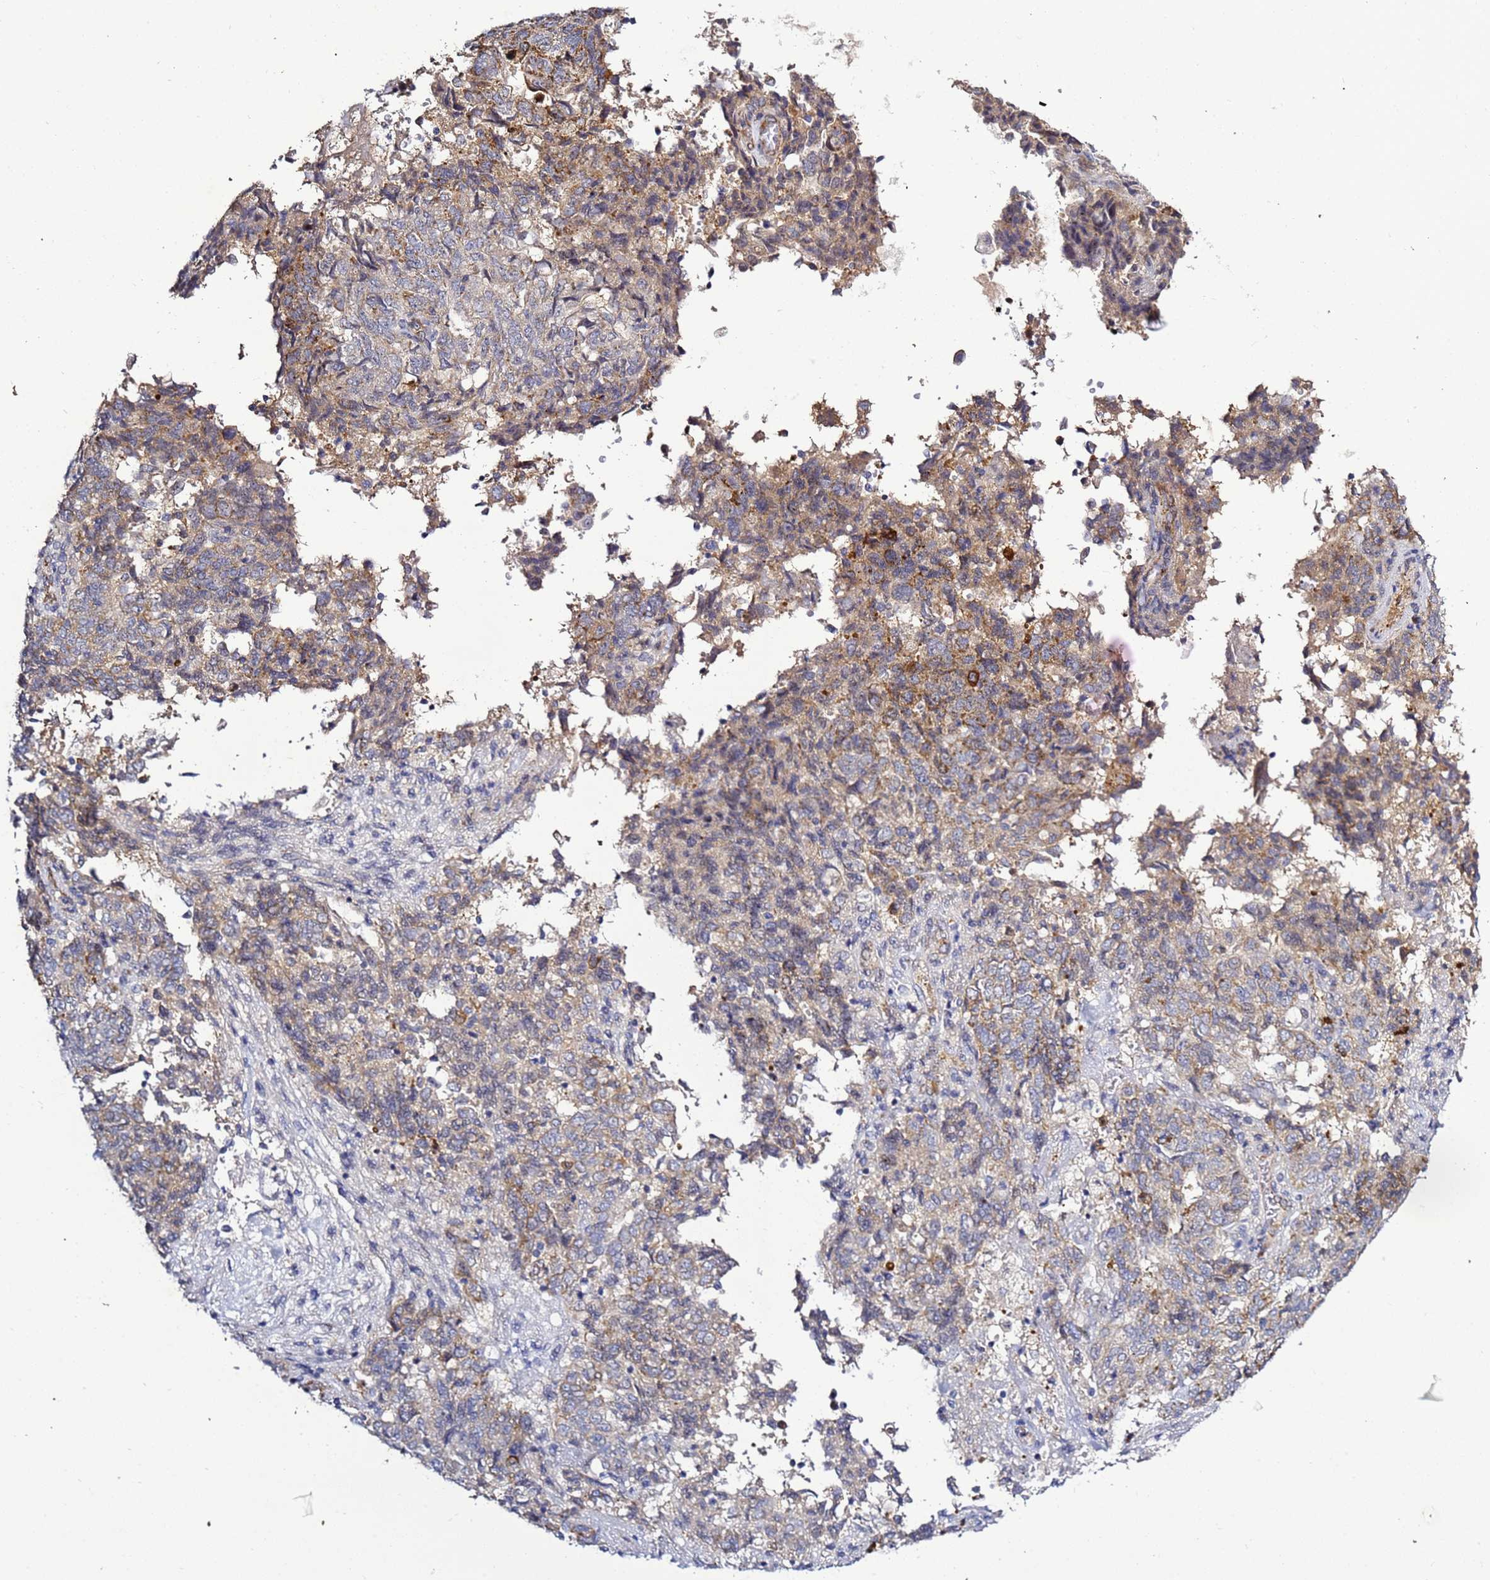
{"staining": {"intensity": "moderate", "quantity": "<25%", "location": "cytoplasmic/membranous"}, "tissue": "endometrial cancer", "cell_type": "Tumor cells", "image_type": "cancer", "snomed": [{"axis": "morphology", "description": "Adenocarcinoma, NOS"}, {"axis": "topography", "description": "Endometrium"}], "caption": "A brown stain shows moderate cytoplasmic/membranous staining of a protein in human endometrial adenocarcinoma tumor cells.", "gene": "NOL8", "patient": {"sex": "female", "age": 80}}